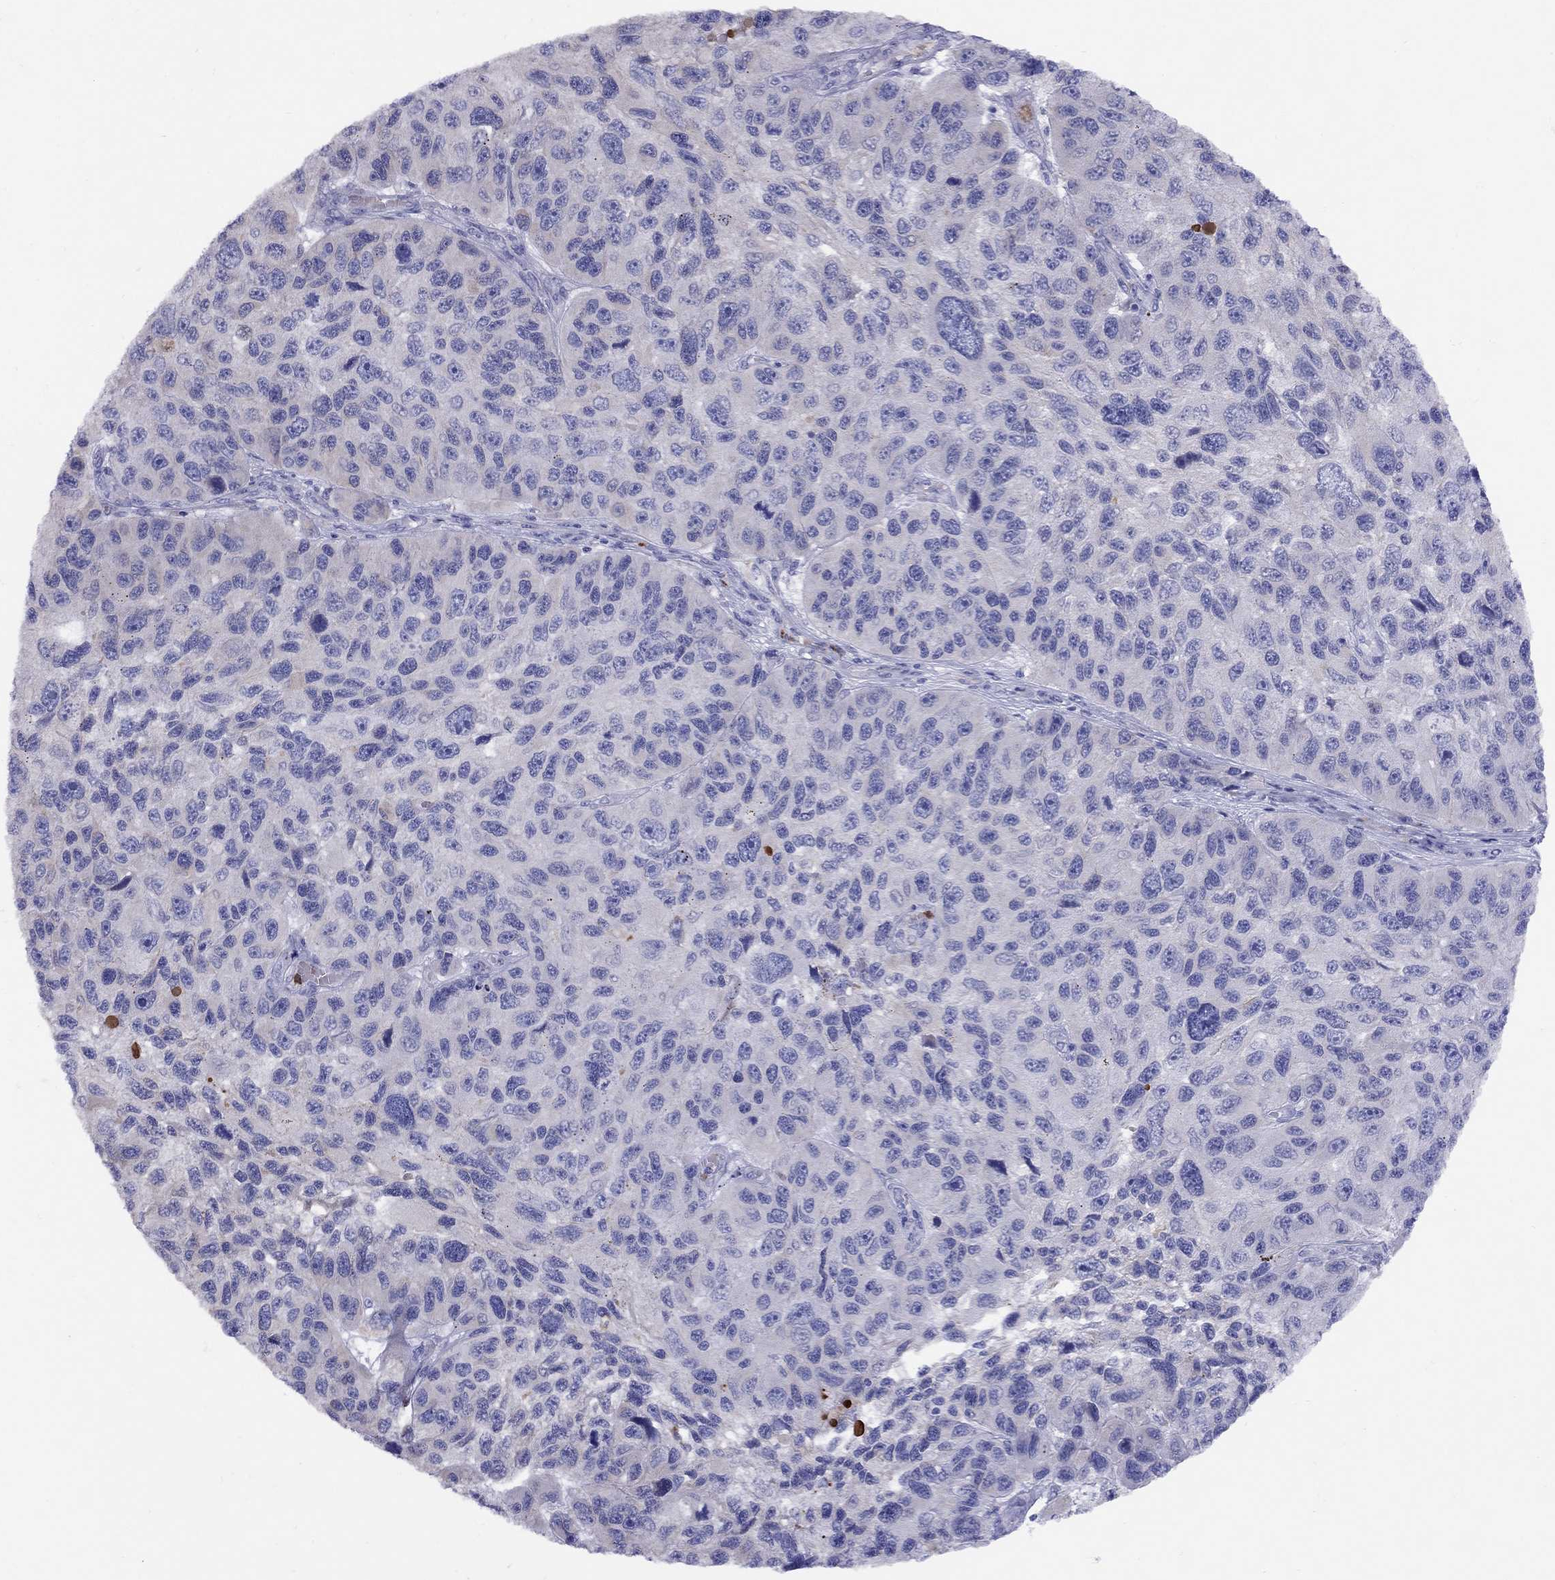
{"staining": {"intensity": "weak", "quantity": "<25%", "location": "cytoplasmic/membranous"}, "tissue": "melanoma", "cell_type": "Tumor cells", "image_type": "cancer", "snomed": [{"axis": "morphology", "description": "Malignant melanoma, NOS"}, {"axis": "topography", "description": "Skin"}], "caption": "Histopathology image shows no protein positivity in tumor cells of melanoma tissue.", "gene": "SPINT4", "patient": {"sex": "male", "age": 53}}